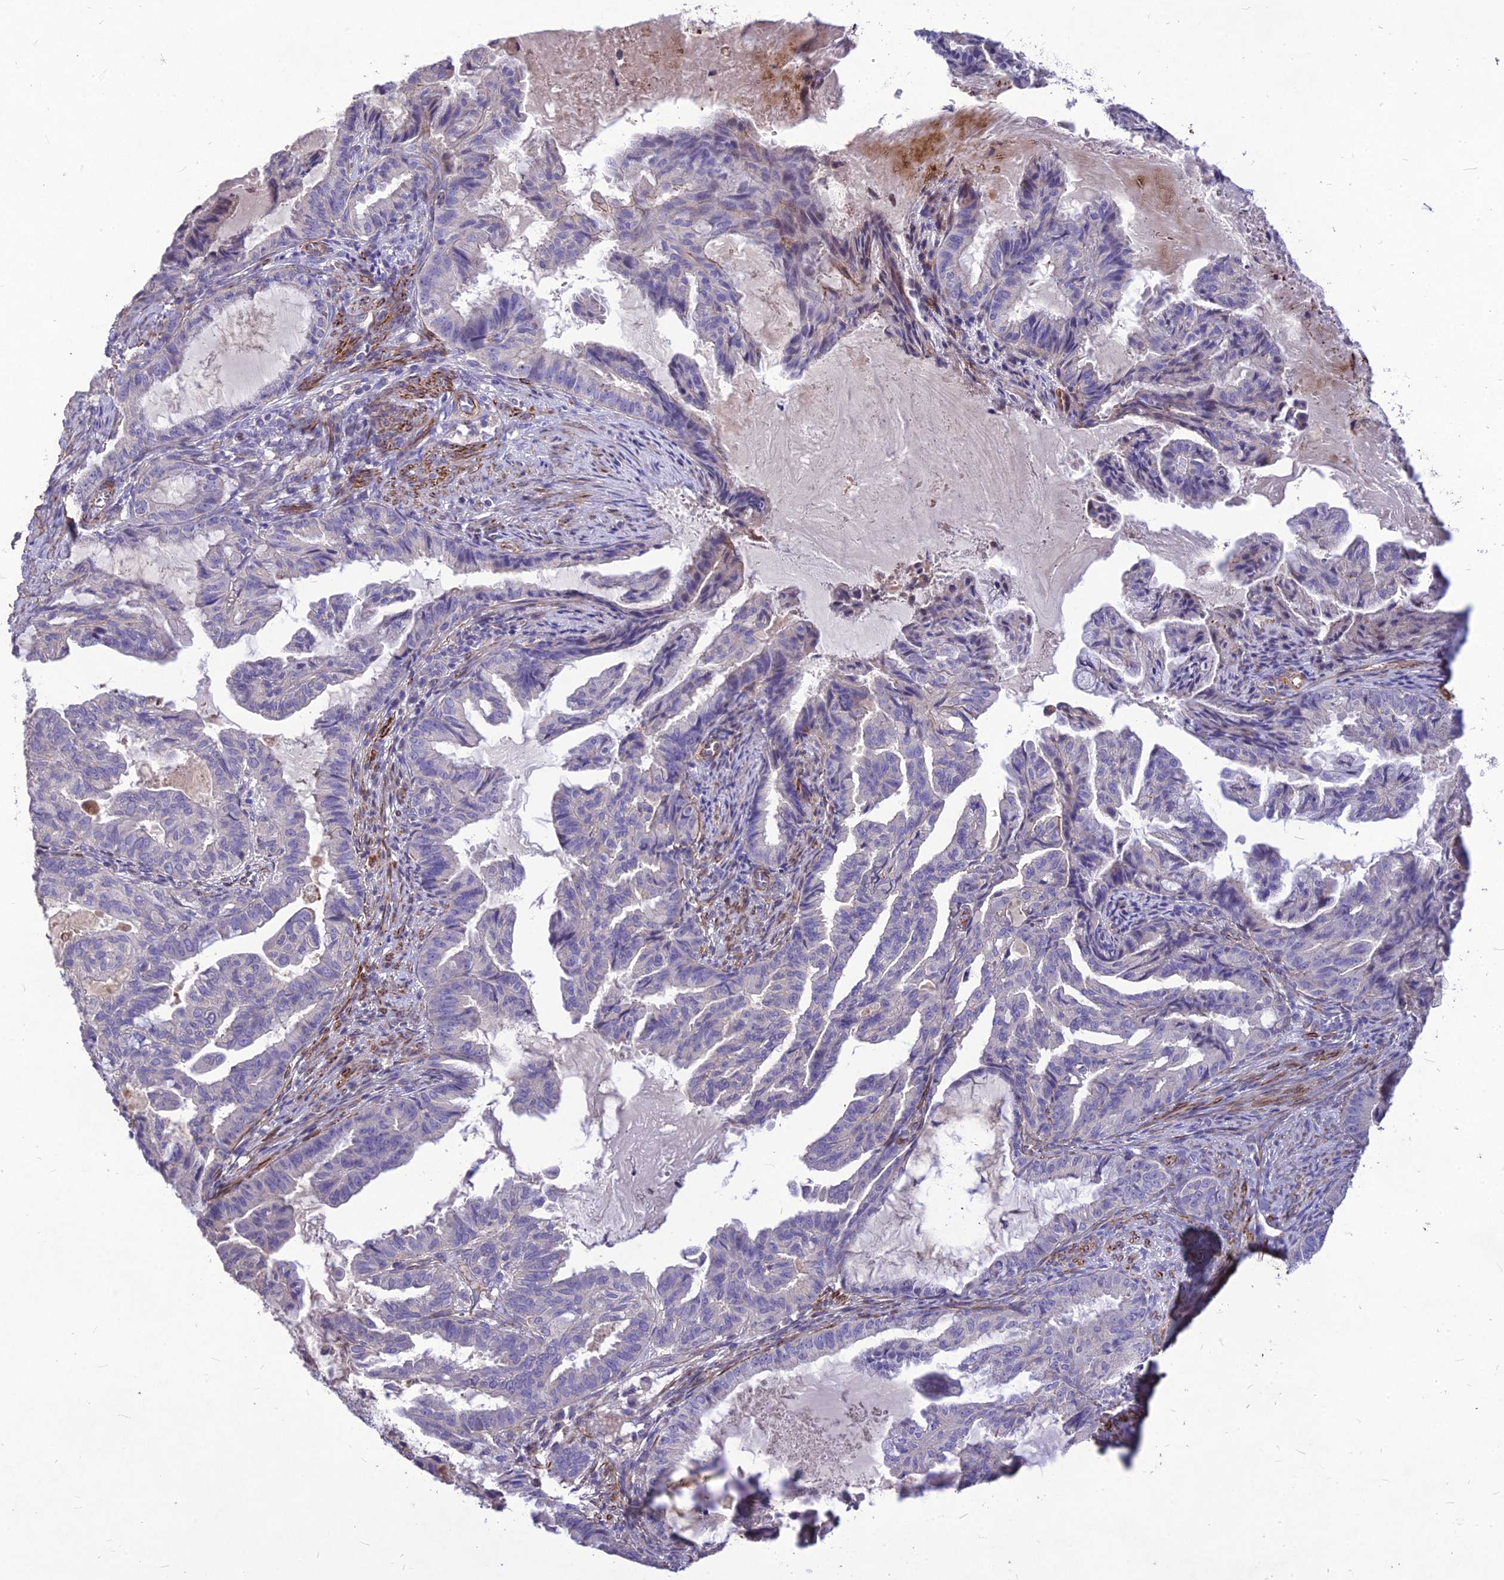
{"staining": {"intensity": "negative", "quantity": "none", "location": "none"}, "tissue": "endometrial cancer", "cell_type": "Tumor cells", "image_type": "cancer", "snomed": [{"axis": "morphology", "description": "Adenocarcinoma, NOS"}, {"axis": "topography", "description": "Endometrium"}], "caption": "DAB immunohistochemical staining of human endometrial adenocarcinoma displays no significant expression in tumor cells.", "gene": "CLUH", "patient": {"sex": "female", "age": 86}}